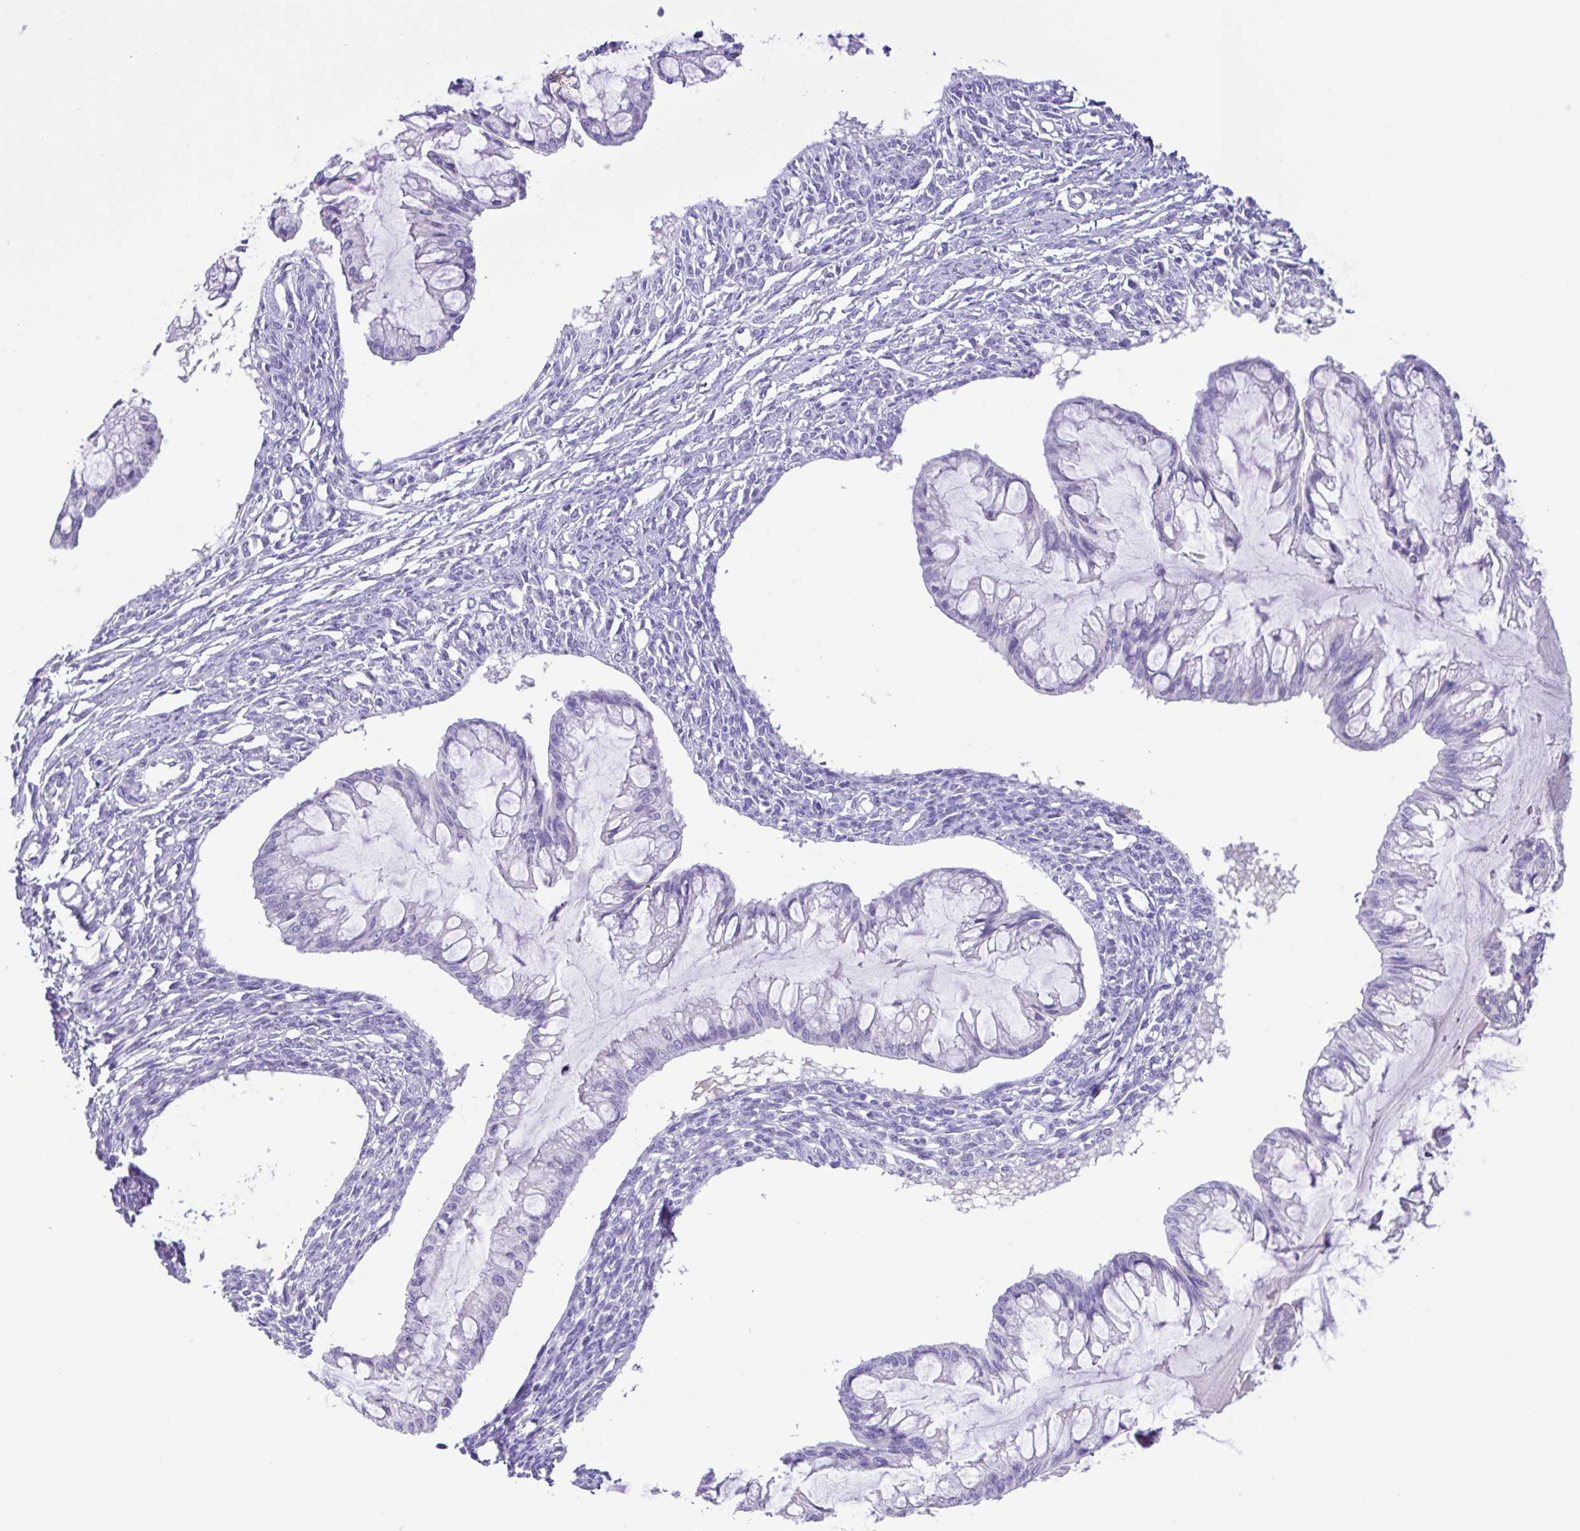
{"staining": {"intensity": "negative", "quantity": "none", "location": "none"}, "tissue": "ovarian cancer", "cell_type": "Tumor cells", "image_type": "cancer", "snomed": [{"axis": "morphology", "description": "Cystadenocarcinoma, mucinous, NOS"}, {"axis": "topography", "description": "Ovary"}], "caption": "Immunohistochemical staining of ovarian cancer (mucinous cystadenocarcinoma) reveals no significant expression in tumor cells. (DAB immunohistochemistry (IHC) with hematoxylin counter stain).", "gene": "SYT1", "patient": {"sex": "female", "age": 73}}